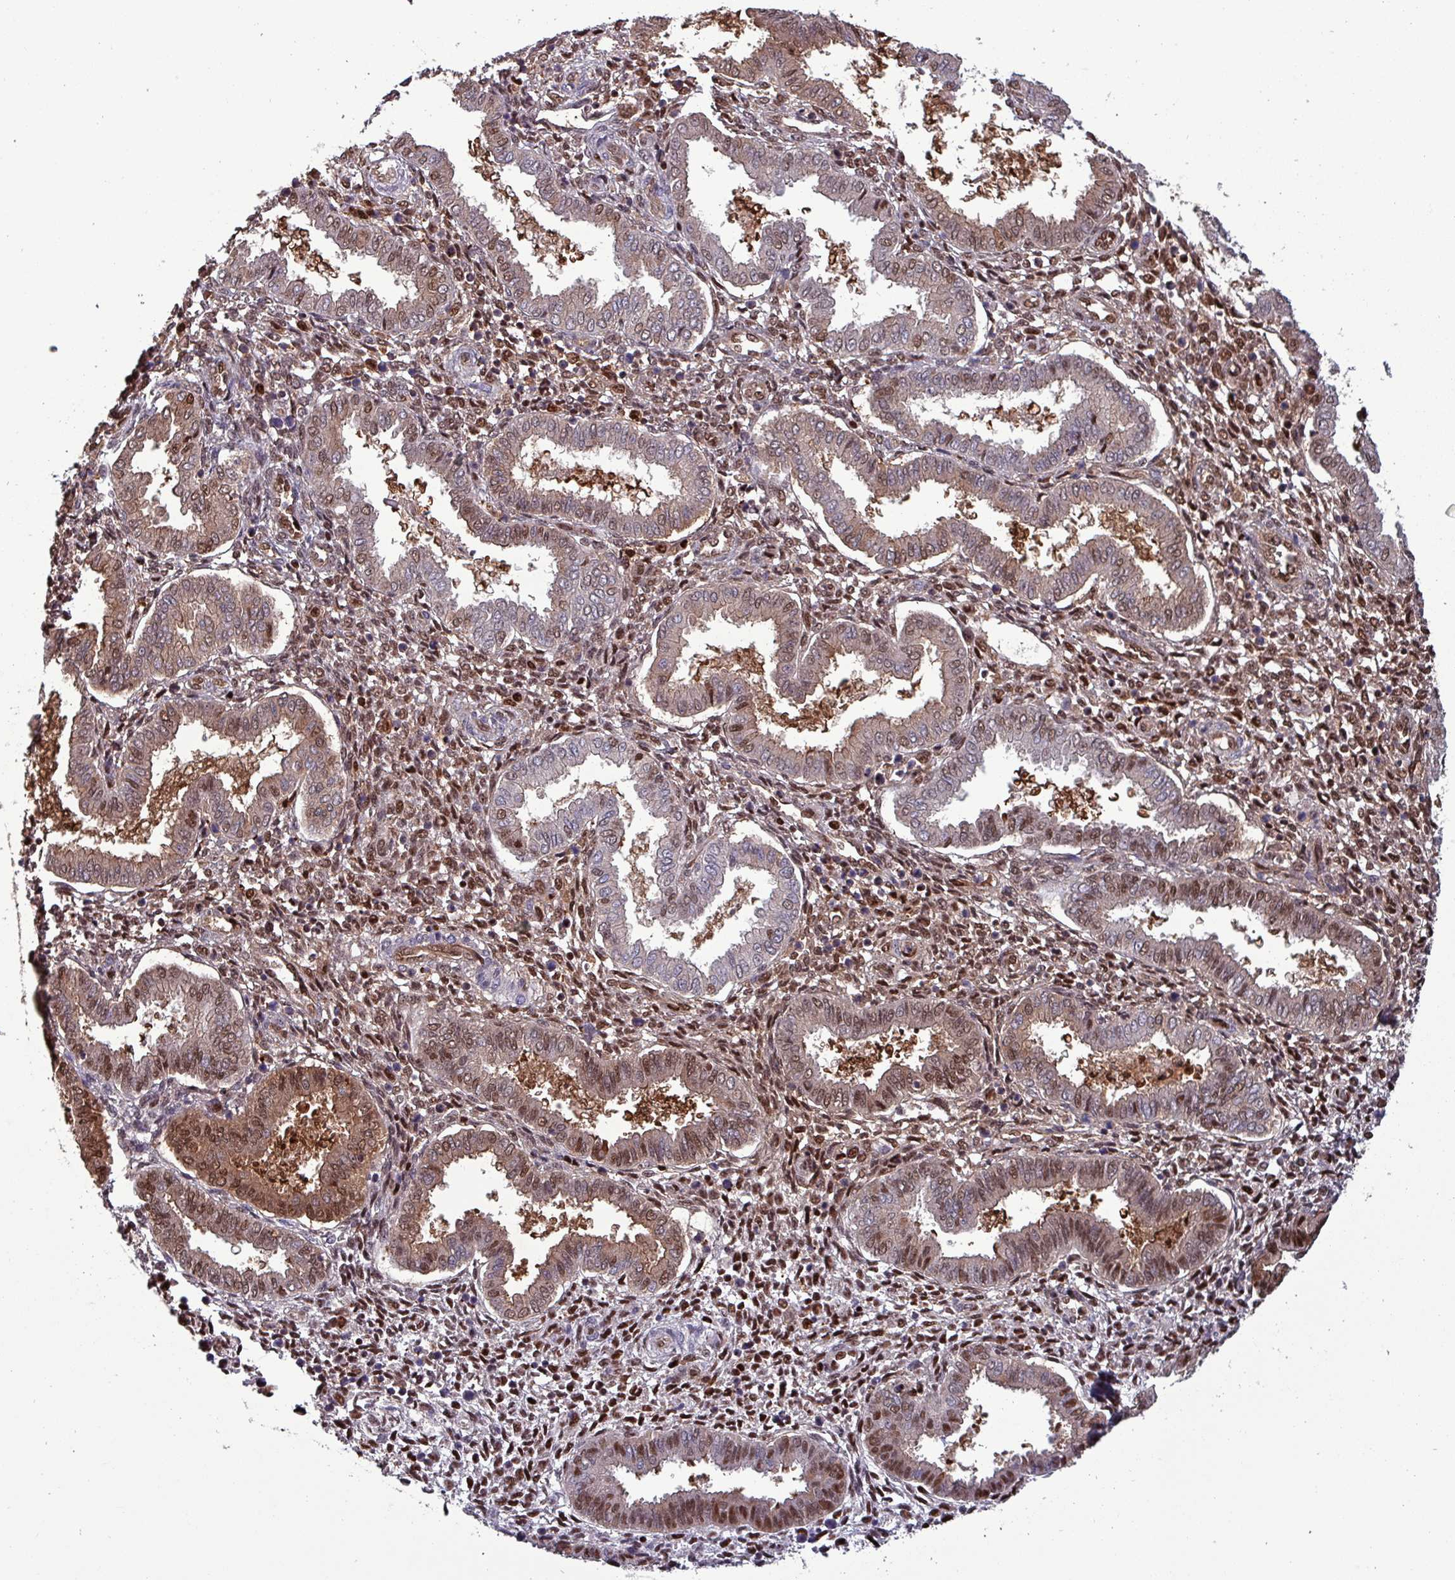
{"staining": {"intensity": "moderate", "quantity": "25%-75%", "location": "cytoplasmic/membranous,nuclear"}, "tissue": "endometrium", "cell_type": "Cells in endometrial stroma", "image_type": "normal", "snomed": [{"axis": "morphology", "description": "Normal tissue, NOS"}, {"axis": "topography", "description": "Endometrium"}], "caption": "This micrograph demonstrates benign endometrium stained with IHC to label a protein in brown. The cytoplasmic/membranous,nuclear of cells in endometrial stroma show moderate positivity for the protein. Nuclei are counter-stained blue.", "gene": "PSMB8", "patient": {"sex": "female", "age": 24}}